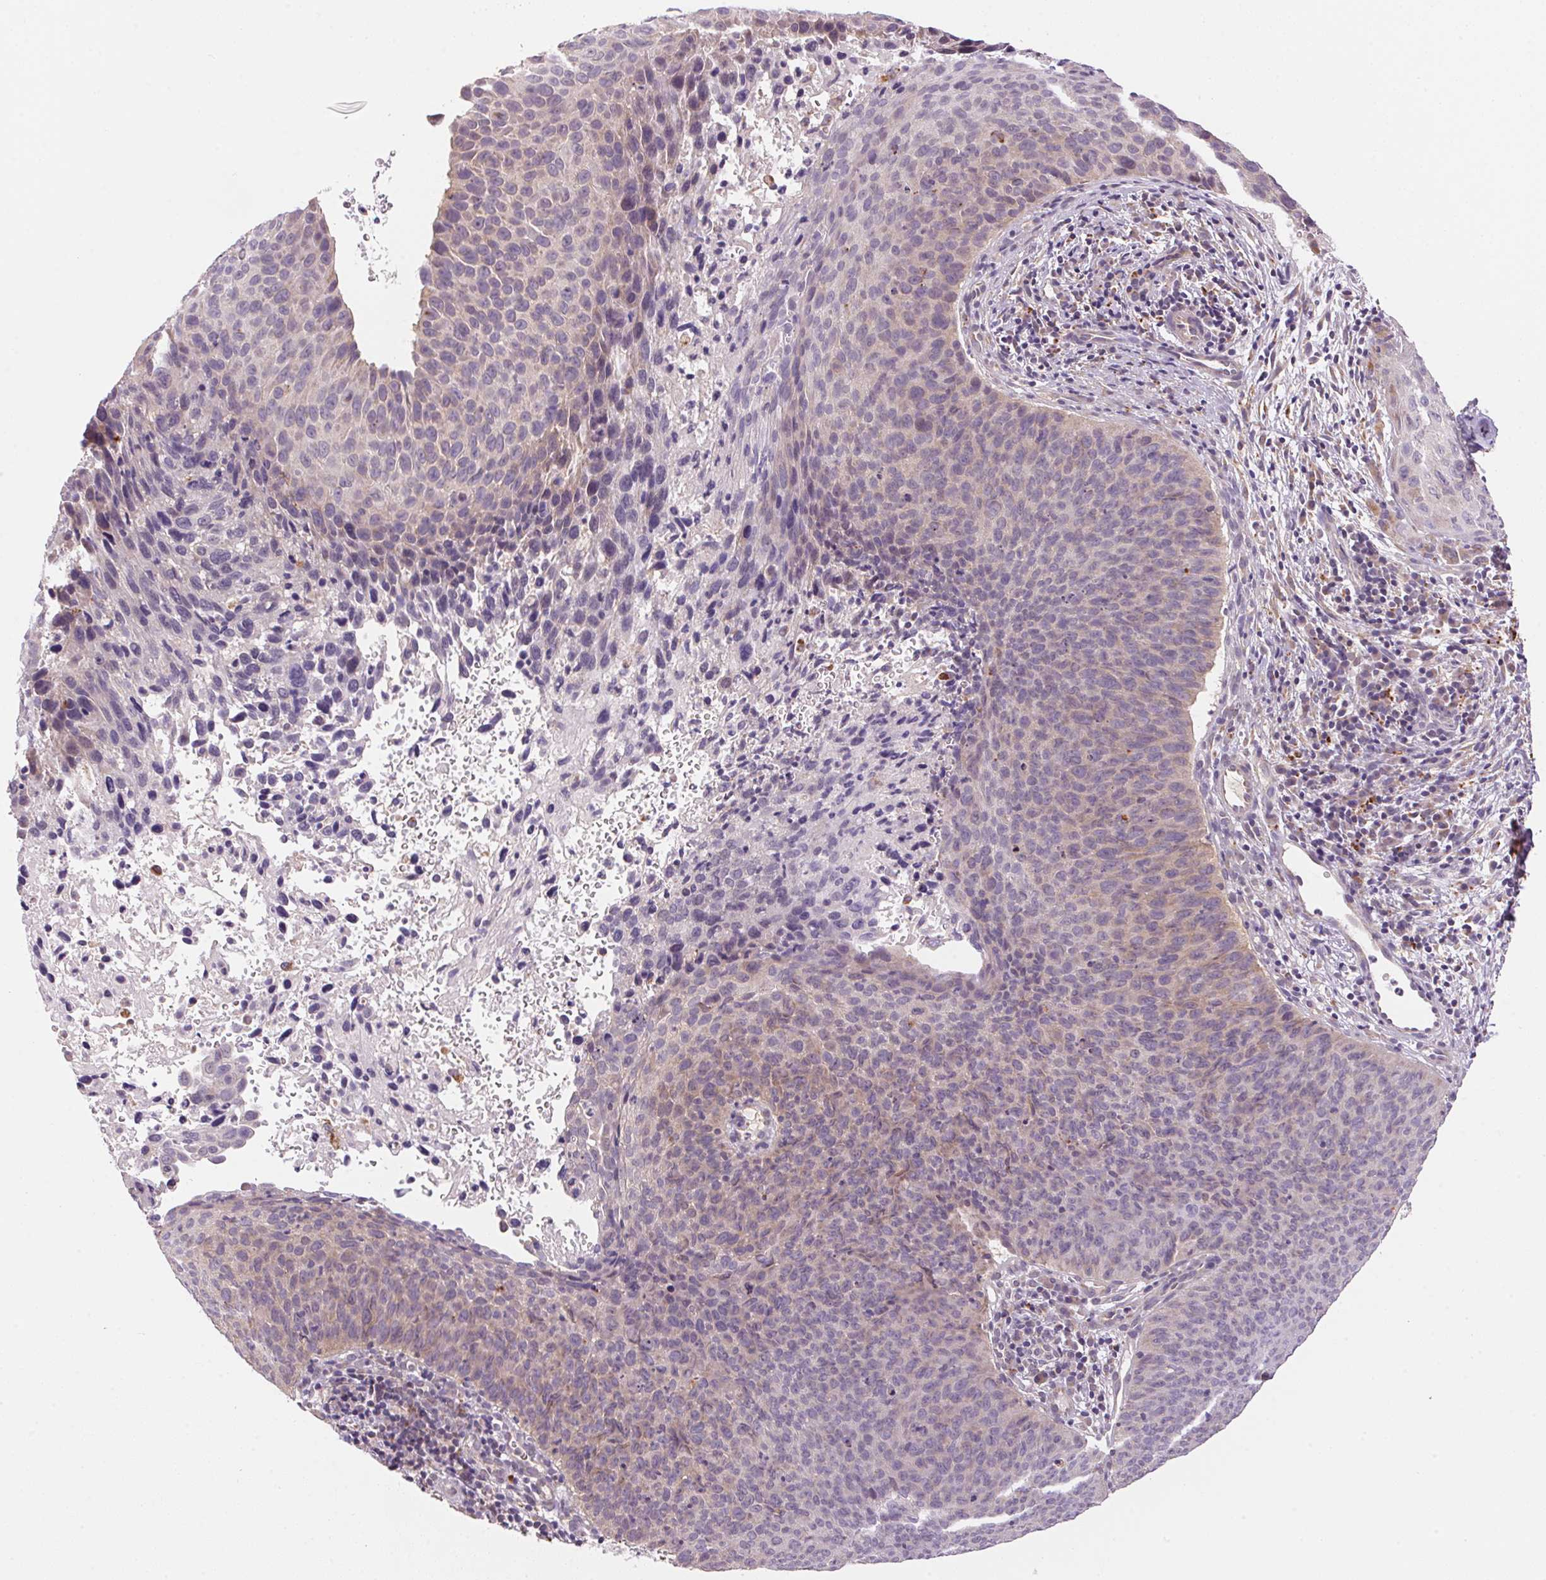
{"staining": {"intensity": "negative", "quantity": "none", "location": "none"}, "tissue": "cervical cancer", "cell_type": "Tumor cells", "image_type": "cancer", "snomed": [{"axis": "morphology", "description": "Squamous cell carcinoma, NOS"}, {"axis": "topography", "description": "Cervix"}], "caption": "Tumor cells show no significant protein expression in squamous cell carcinoma (cervical).", "gene": "ADH5", "patient": {"sex": "female", "age": 35}}